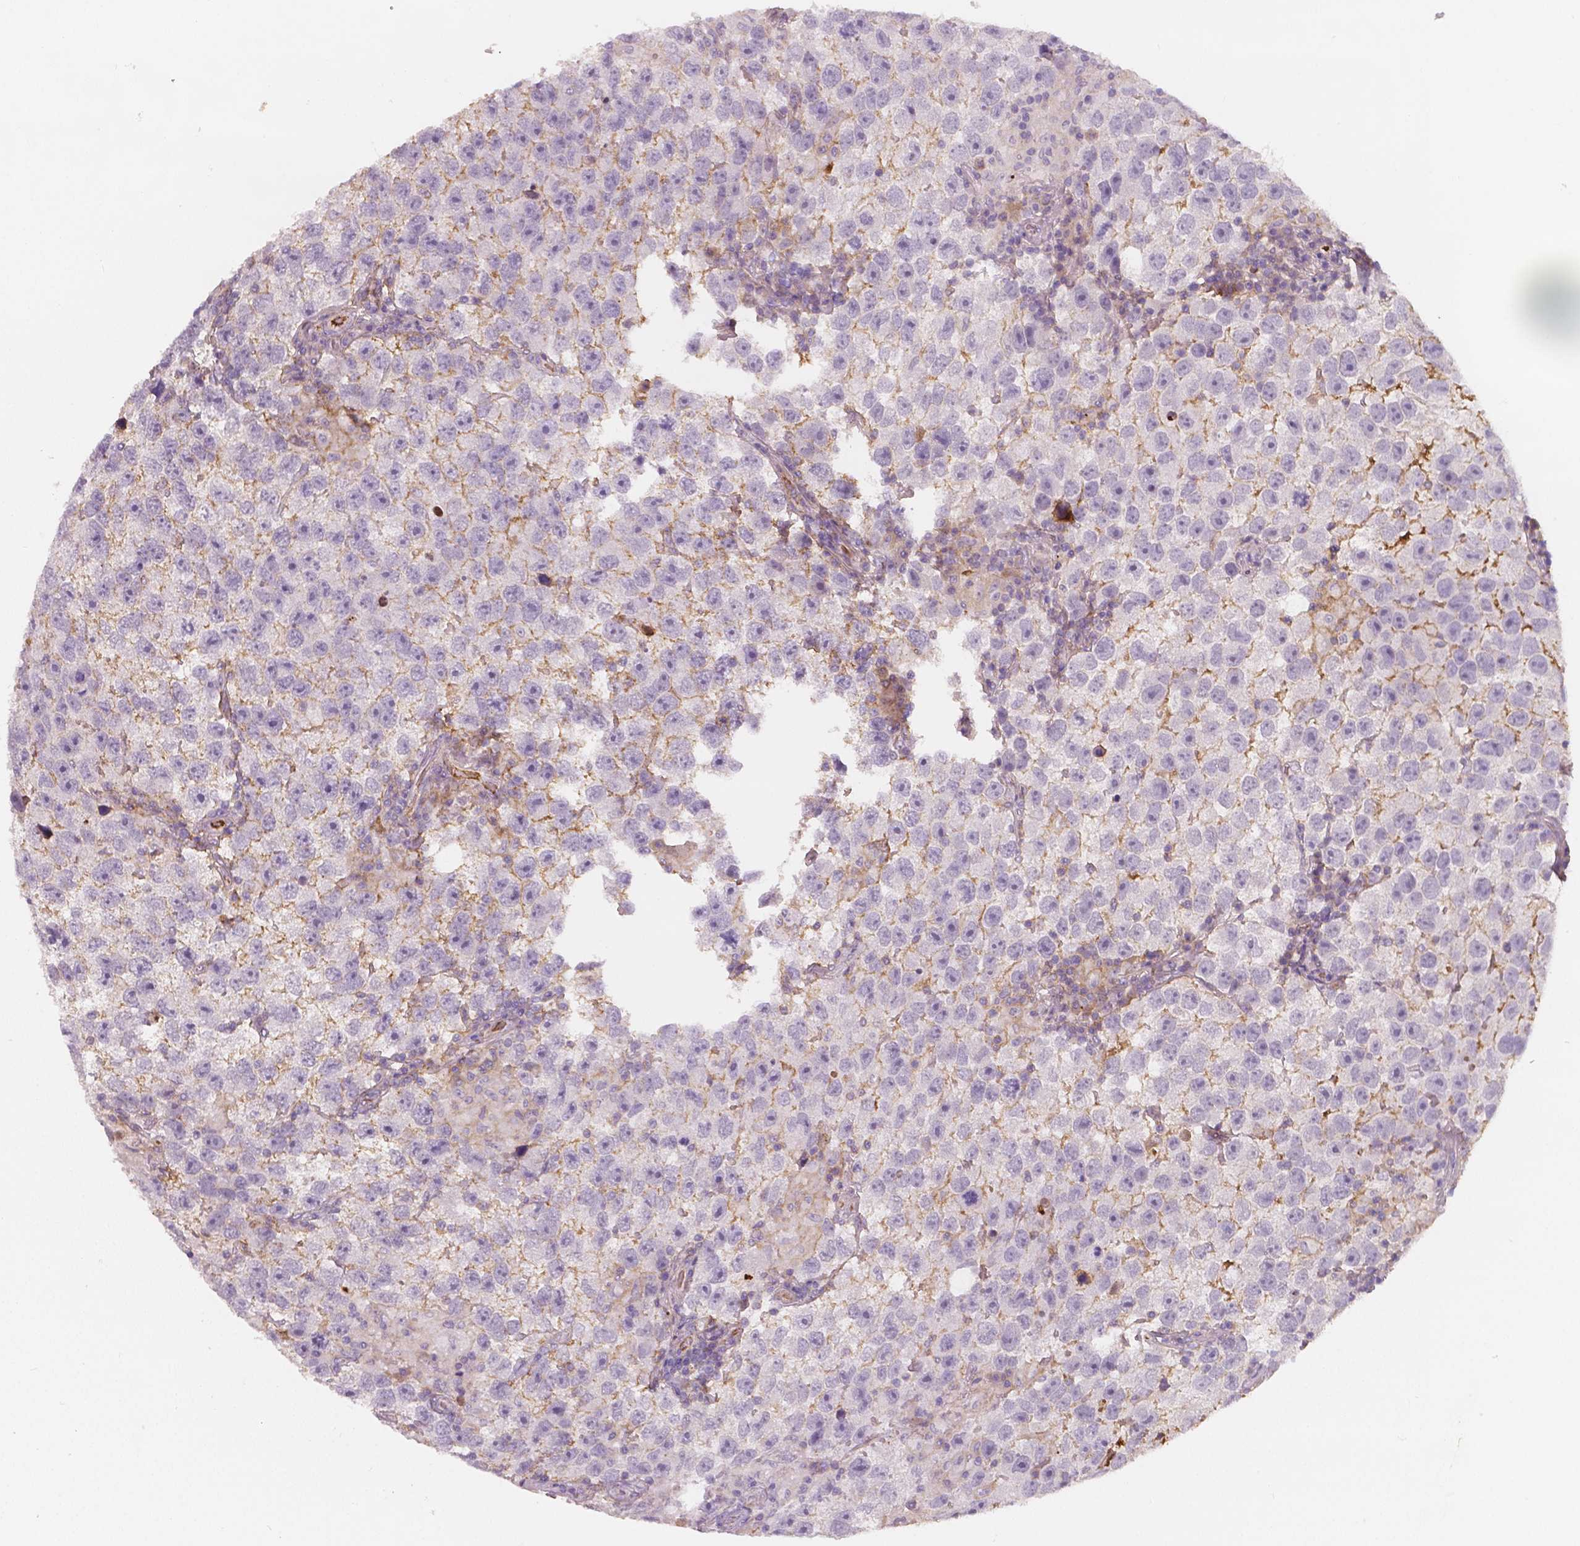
{"staining": {"intensity": "negative", "quantity": "none", "location": "none"}, "tissue": "testis cancer", "cell_type": "Tumor cells", "image_type": "cancer", "snomed": [{"axis": "morphology", "description": "Seminoma, NOS"}, {"axis": "topography", "description": "Testis"}], "caption": "An immunohistochemistry (IHC) micrograph of testis cancer is shown. There is no staining in tumor cells of testis cancer. (DAB IHC, high magnification).", "gene": "APOA4", "patient": {"sex": "male", "age": 26}}